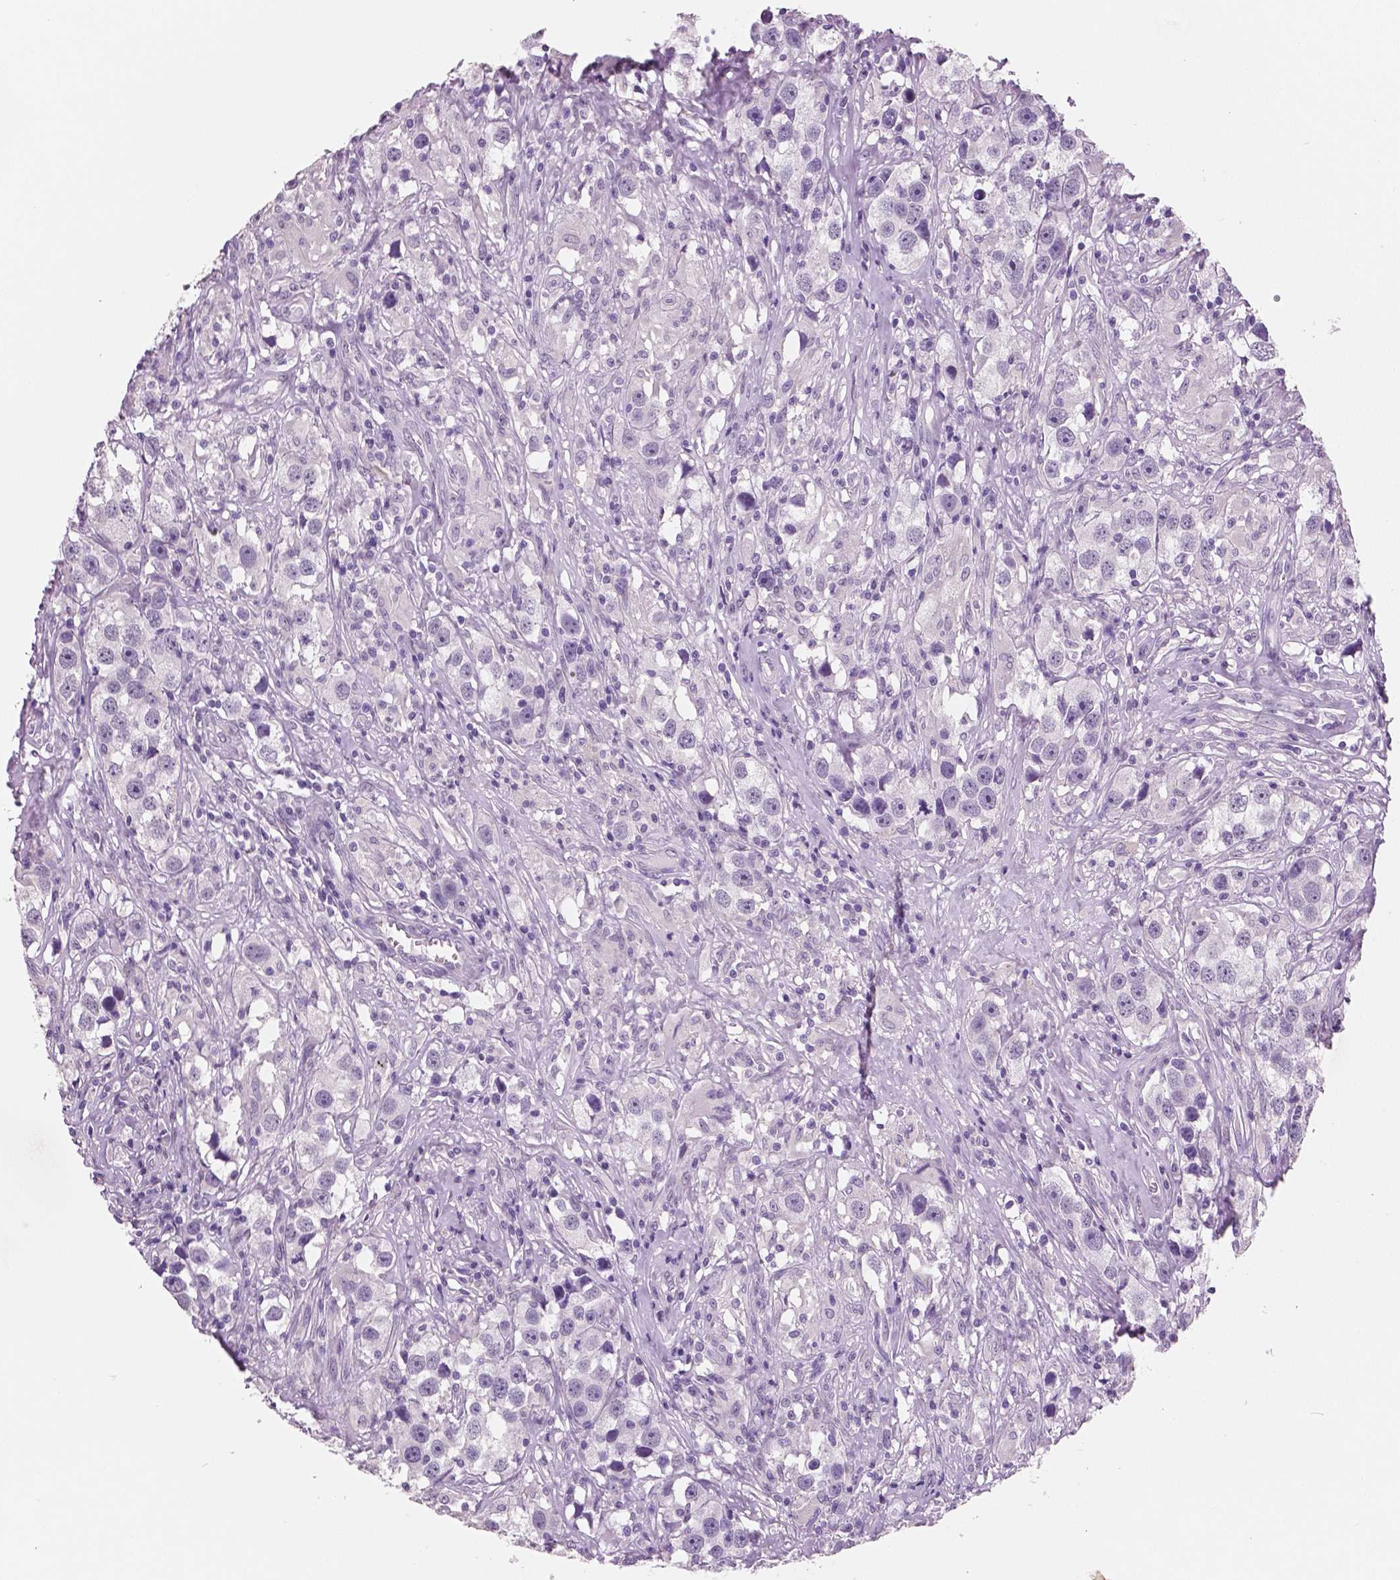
{"staining": {"intensity": "negative", "quantity": "none", "location": "none"}, "tissue": "testis cancer", "cell_type": "Tumor cells", "image_type": "cancer", "snomed": [{"axis": "morphology", "description": "Seminoma, NOS"}, {"axis": "topography", "description": "Testis"}], "caption": "Tumor cells are negative for protein expression in human seminoma (testis).", "gene": "NECAB2", "patient": {"sex": "male", "age": 49}}